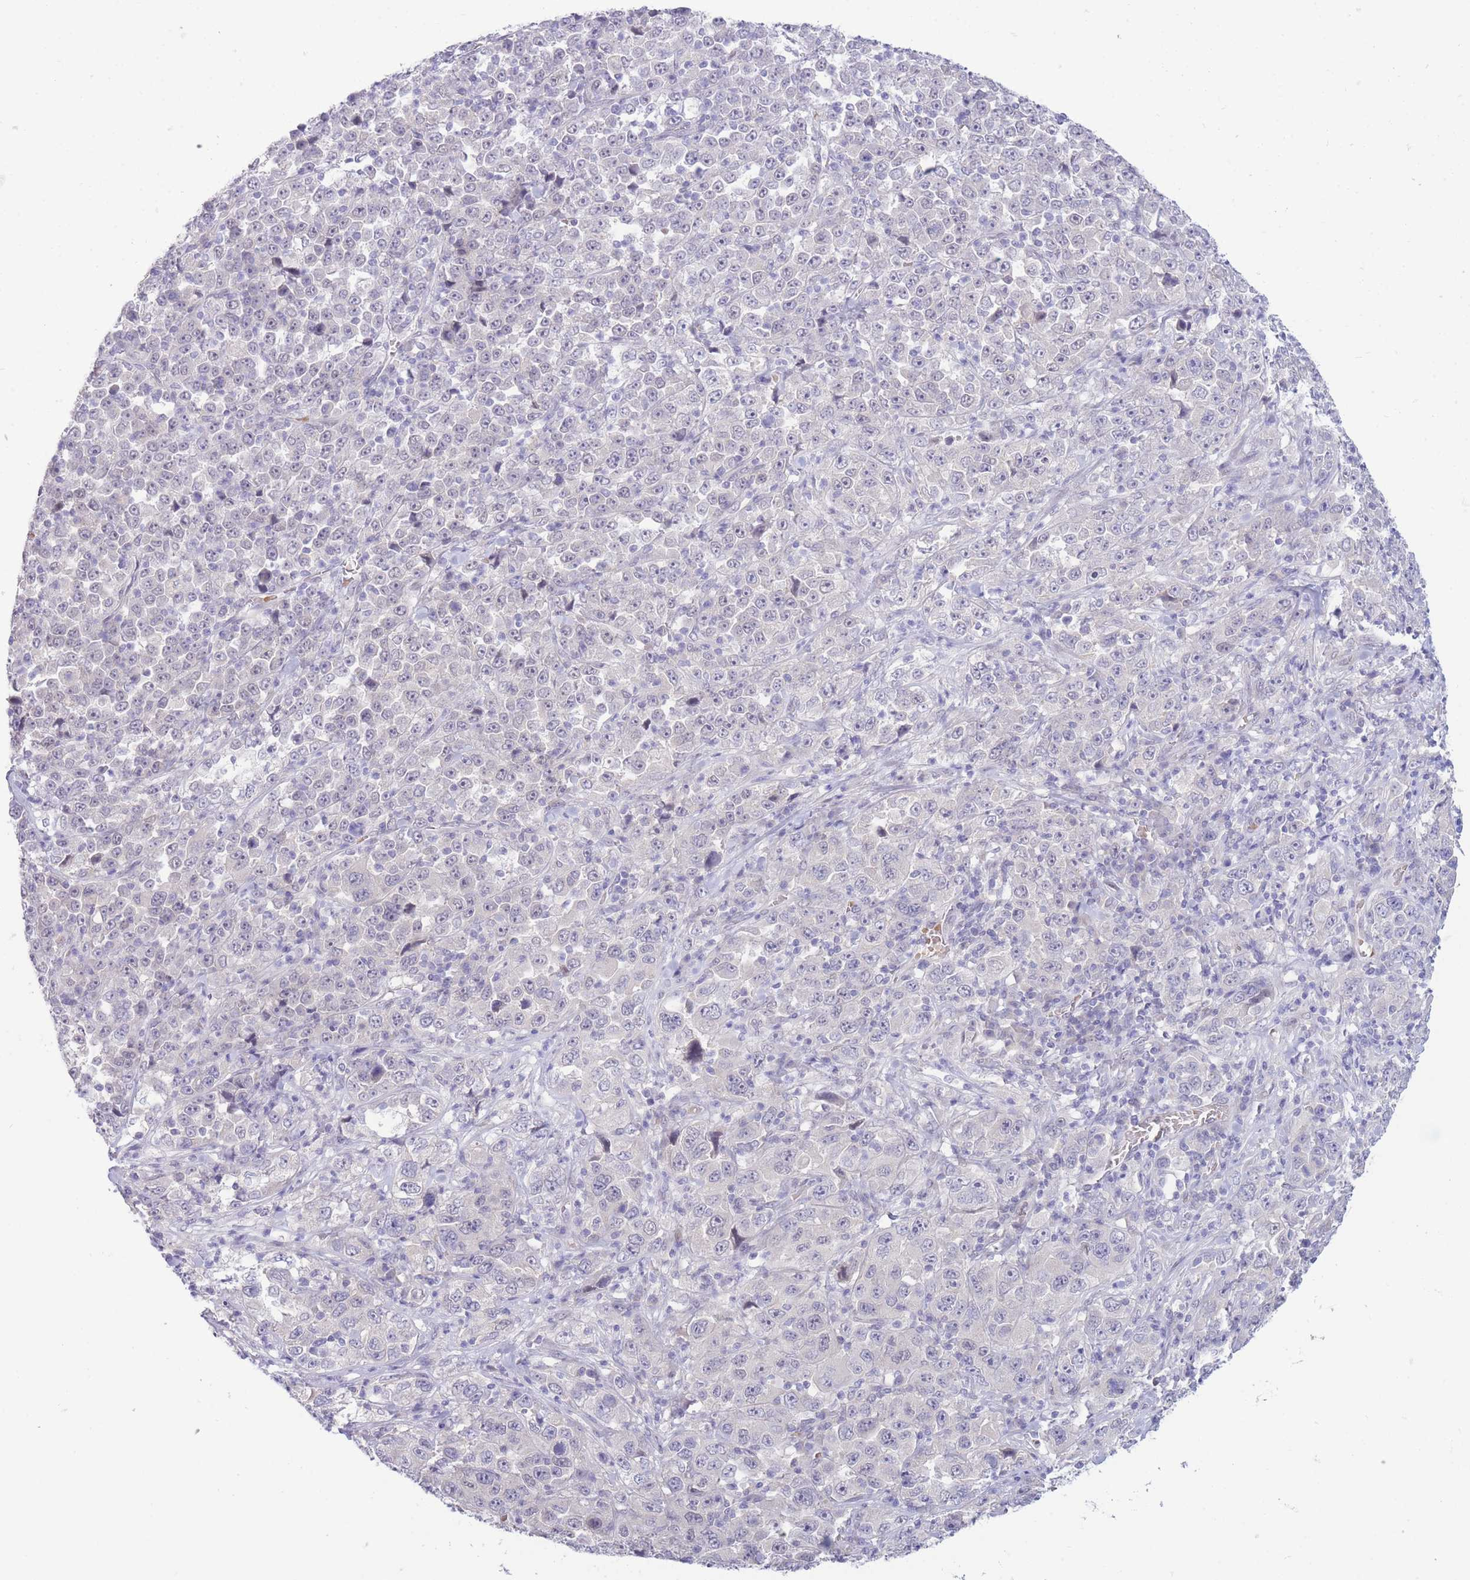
{"staining": {"intensity": "negative", "quantity": "none", "location": "none"}, "tissue": "stomach cancer", "cell_type": "Tumor cells", "image_type": "cancer", "snomed": [{"axis": "morphology", "description": "Normal tissue, NOS"}, {"axis": "morphology", "description": "Adenocarcinoma, NOS"}, {"axis": "topography", "description": "Stomach, upper"}, {"axis": "topography", "description": "Stomach"}], "caption": "Photomicrograph shows no significant protein staining in tumor cells of adenocarcinoma (stomach).", "gene": "FBXO46", "patient": {"sex": "male", "age": 59}}